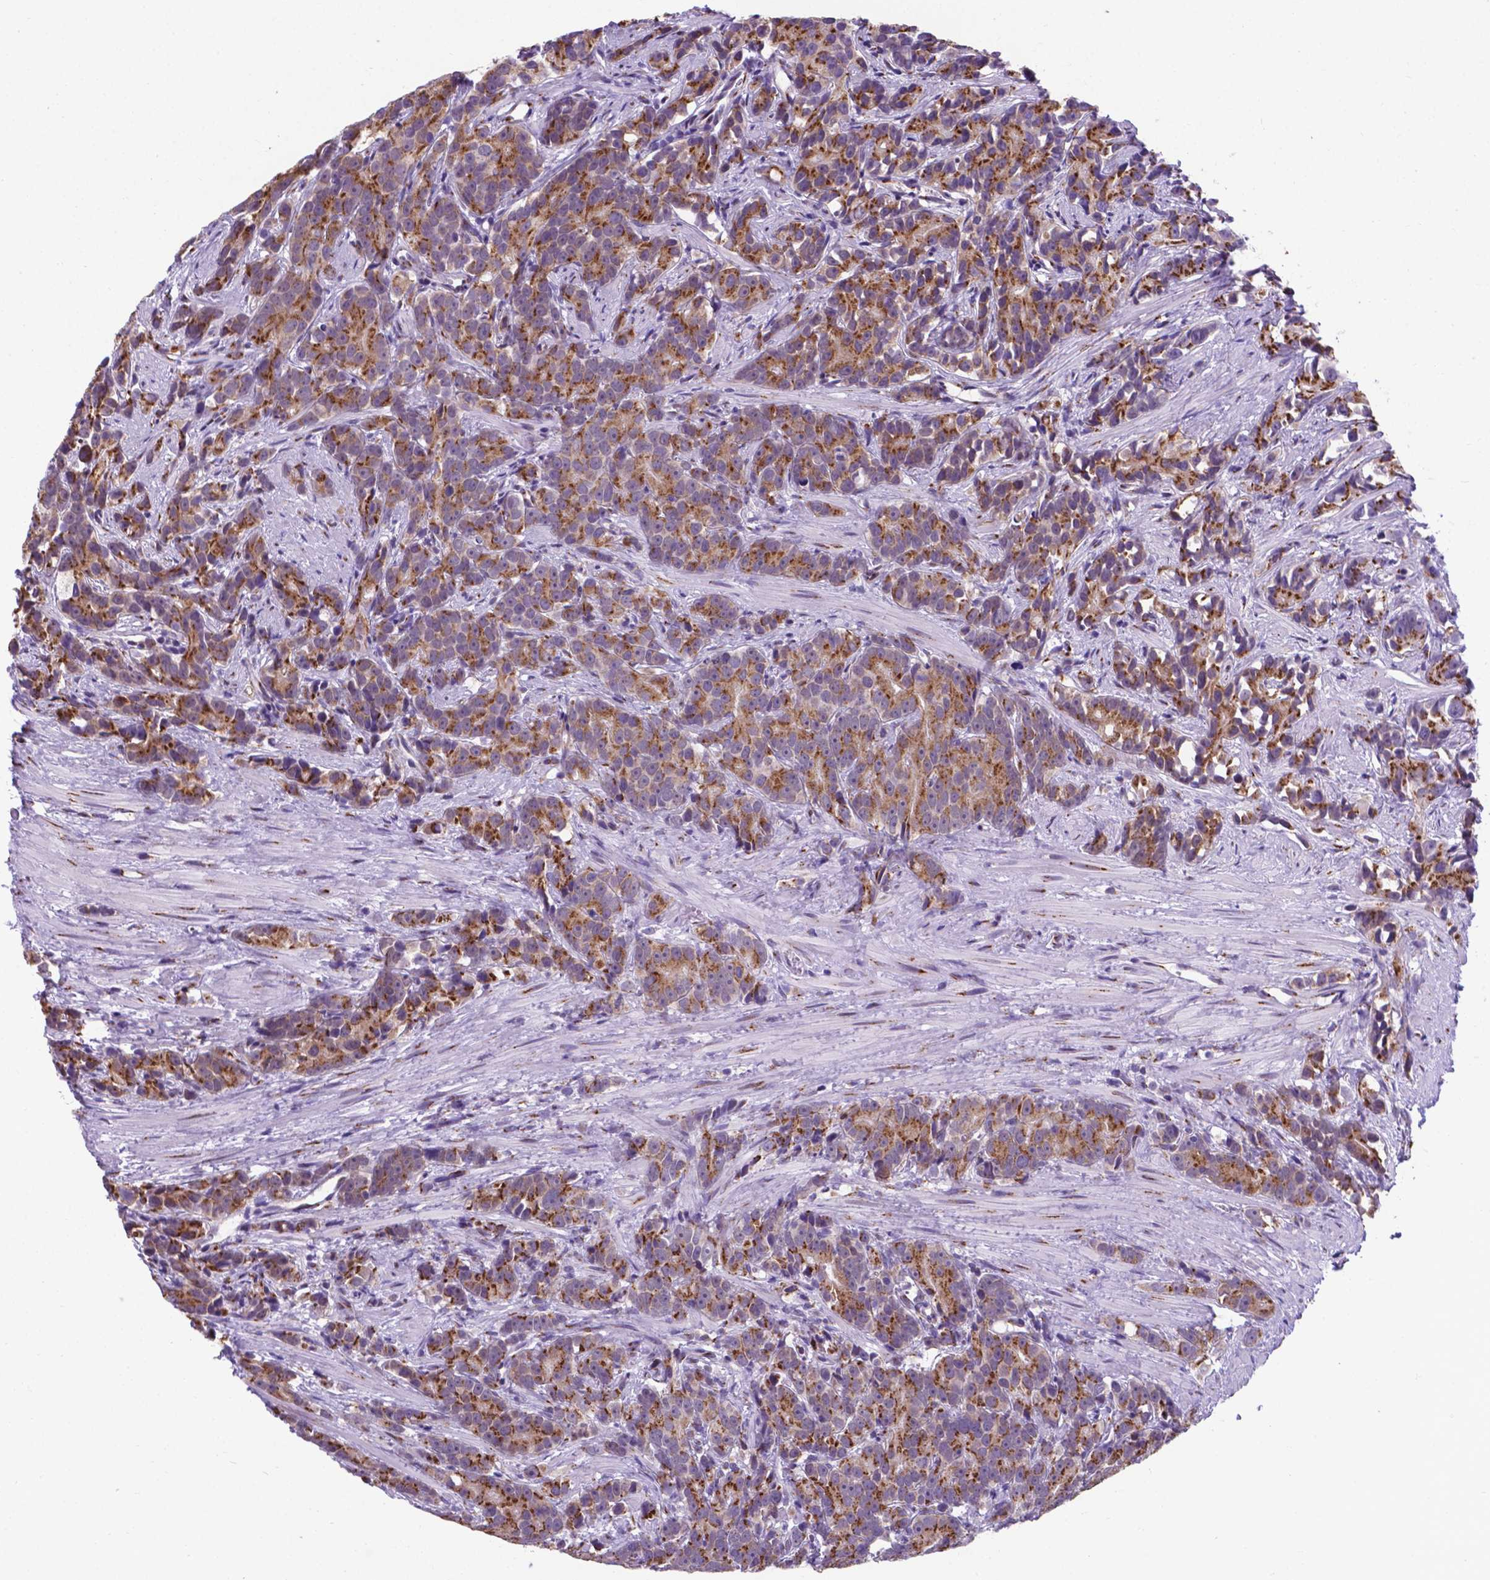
{"staining": {"intensity": "moderate", "quantity": ">75%", "location": "cytoplasmic/membranous"}, "tissue": "prostate cancer", "cell_type": "Tumor cells", "image_type": "cancer", "snomed": [{"axis": "morphology", "description": "Adenocarcinoma, High grade"}, {"axis": "topography", "description": "Prostate"}], "caption": "Protein expression analysis of human prostate cancer reveals moderate cytoplasmic/membranous staining in about >75% of tumor cells.", "gene": "MRPL10", "patient": {"sex": "male", "age": 90}}